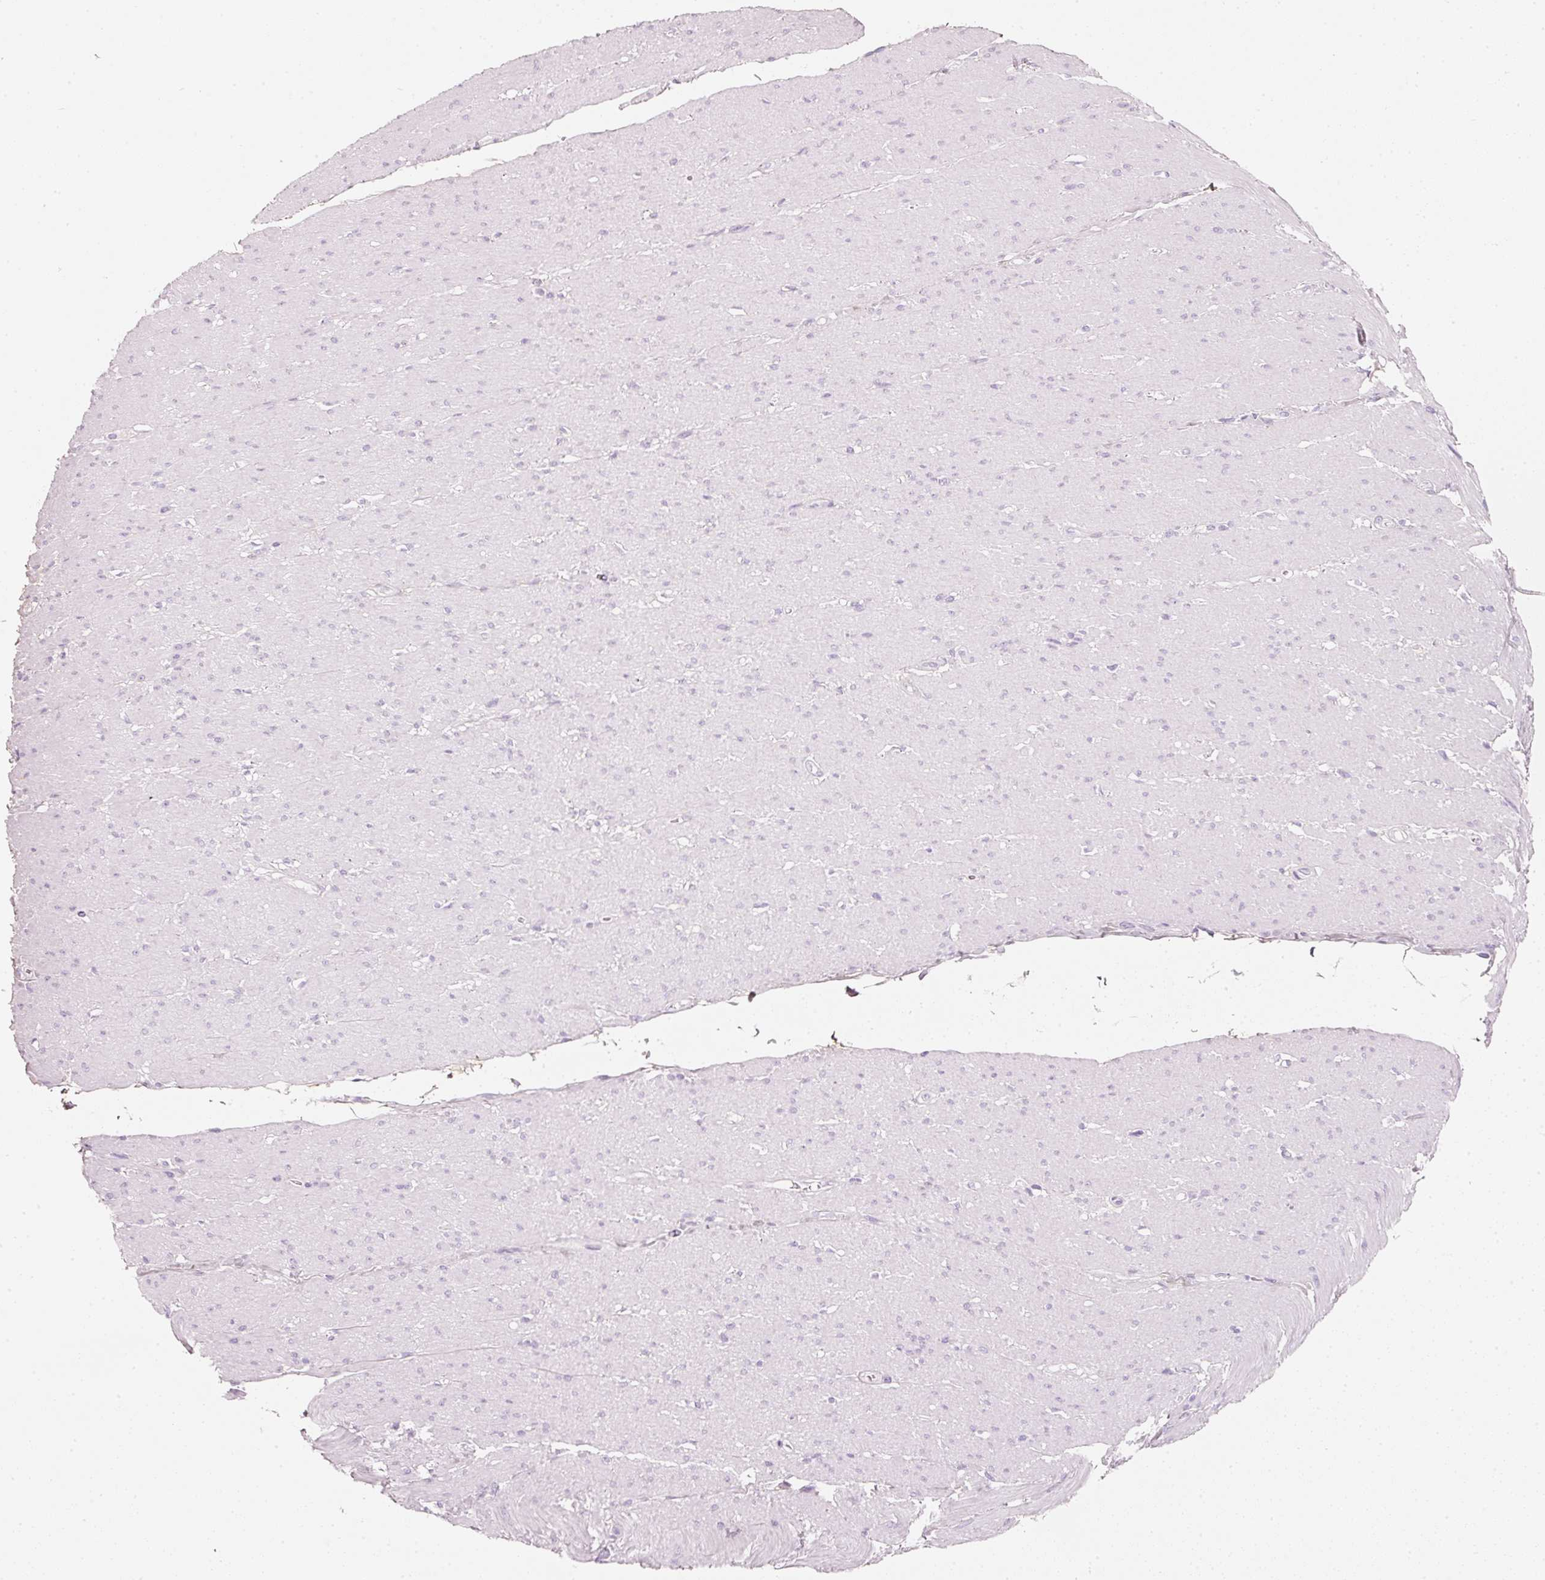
{"staining": {"intensity": "negative", "quantity": "none", "location": "none"}, "tissue": "smooth muscle", "cell_type": "Smooth muscle cells", "image_type": "normal", "snomed": [{"axis": "morphology", "description": "Normal tissue, NOS"}, {"axis": "topography", "description": "Smooth muscle"}, {"axis": "topography", "description": "Rectum"}], "caption": "Protein analysis of benign smooth muscle reveals no significant staining in smooth muscle cells. (DAB immunohistochemistry with hematoxylin counter stain).", "gene": "PDXDC1", "patient": {"sex": "male", "age": 53}}